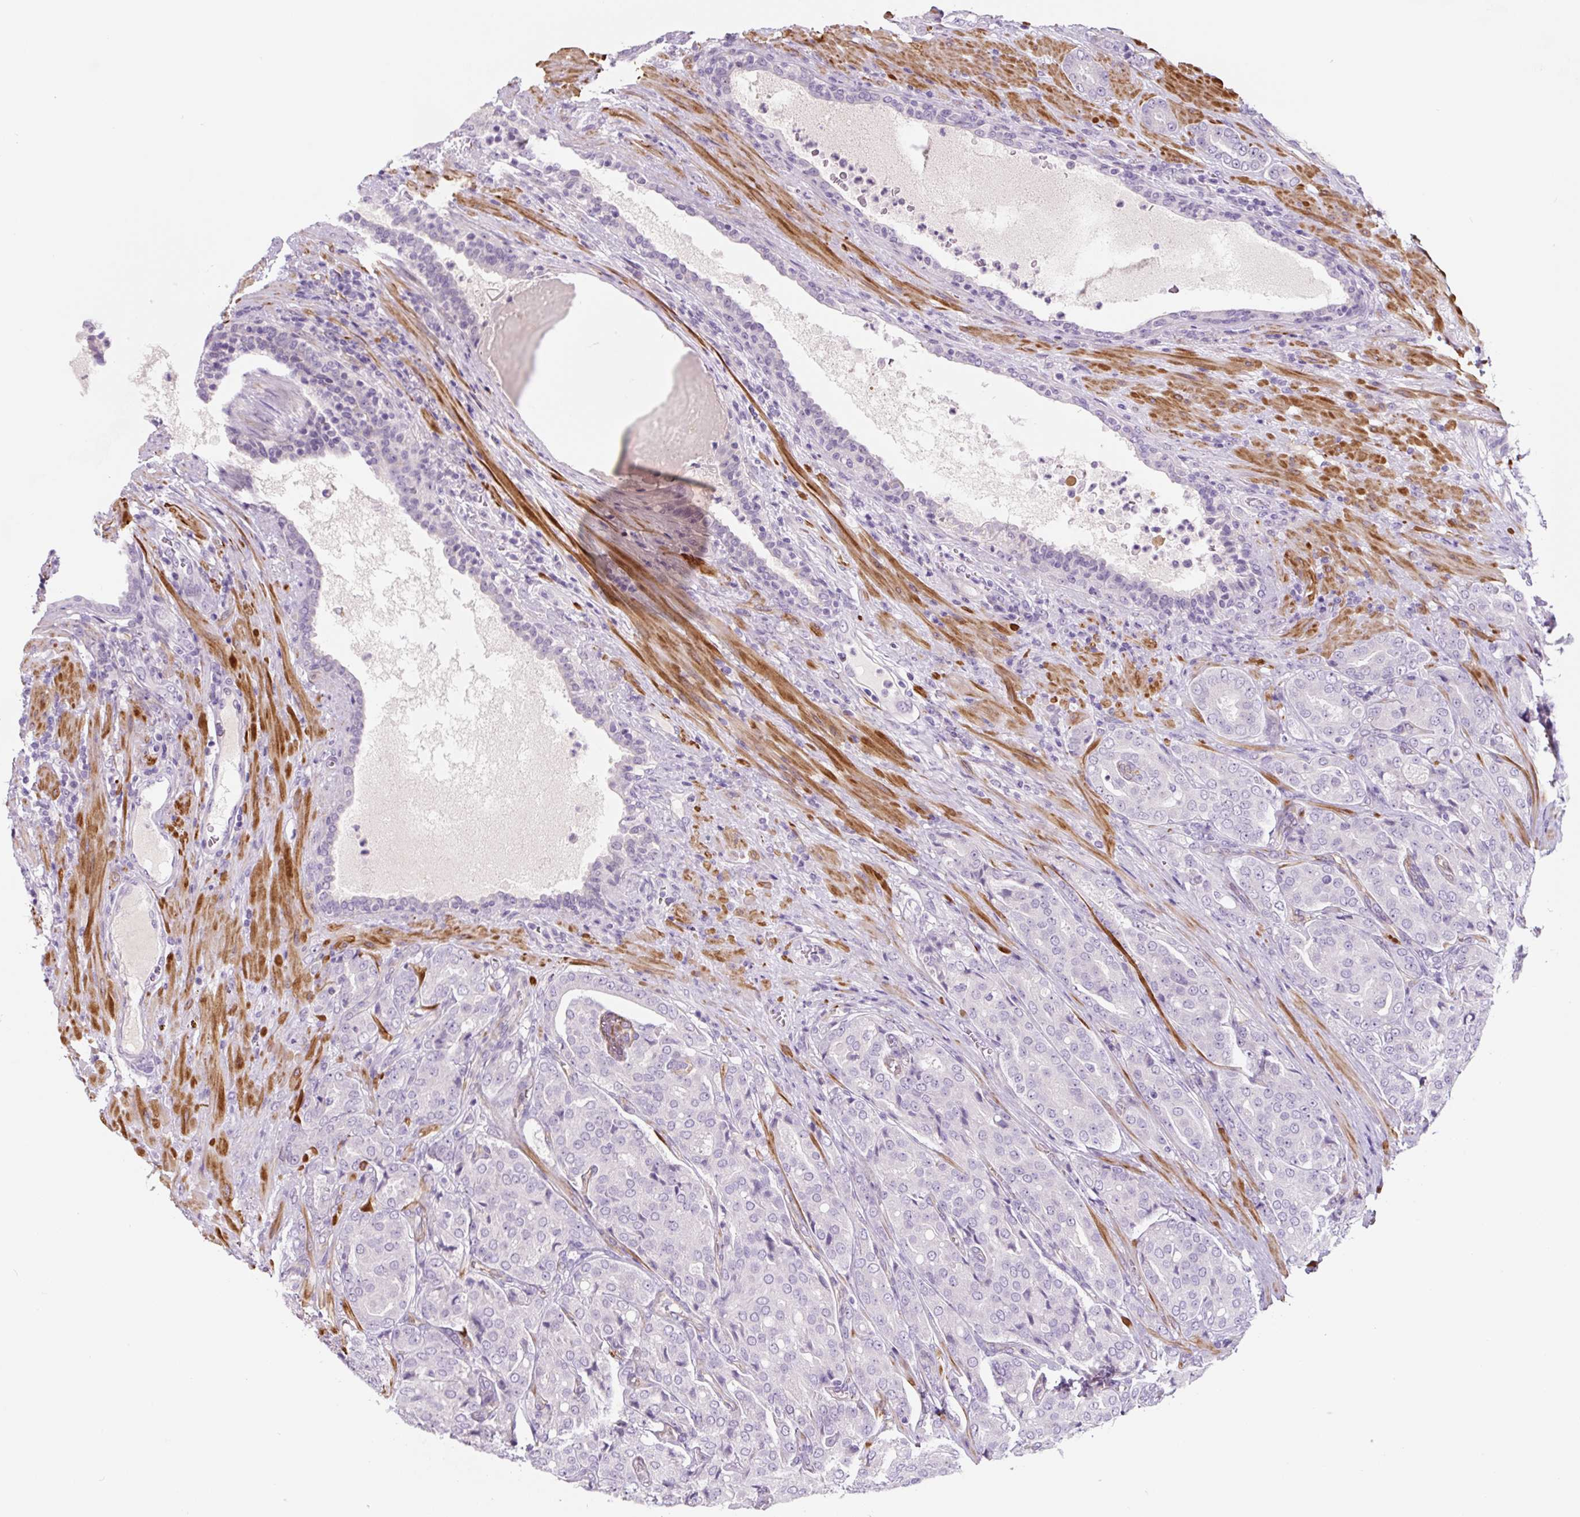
{"staining": {"intensity": "negative", "quantity": "none", "location": "none"}, "tissue": "prostate cancer", "cell_type": "Tumor cells", "image_type": "cancer", "snomed": [{"axis": "morphology", "description": "Adenocarcinoma, High grade"}, {"axis": "topography", "description": "Prostate"}], "caption": "An IHC photomicrograph of high-grade adenocarcinoma (prostate) is shown. There is no staining in tumor cells of high-grade adenocarcinoma (prostate).", "gene": "CCL25", "patient": {"sex": "male", "age": 68}}